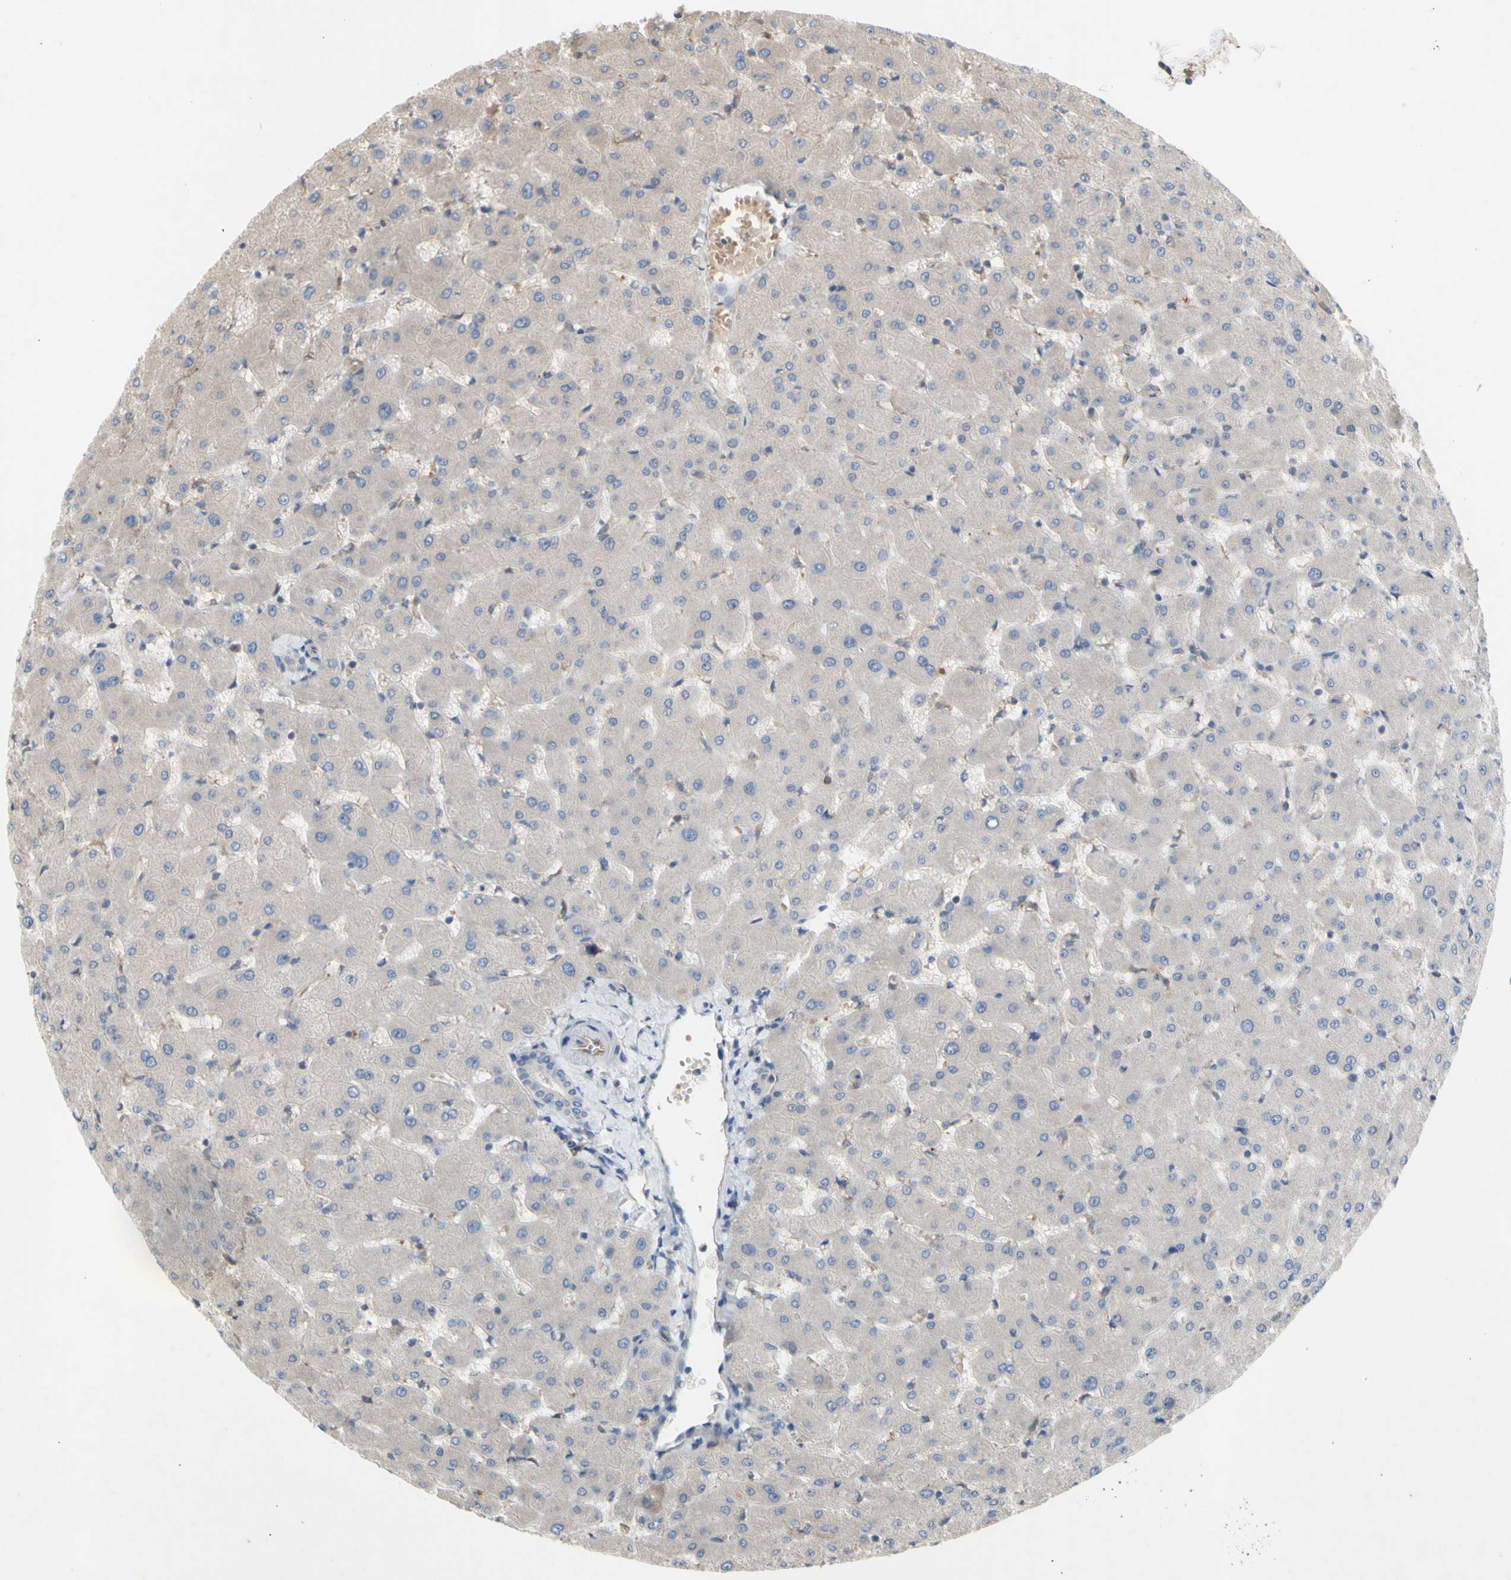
{"staining": {"intensity": "negative", "quantity": "none", "location": "none"}, "tissue": "liver", "cell_type": "Cholangiocytes", "image_type": "normal", "snomed": [{"axis": "morphology", "description": "Normal tissue, NOS"}, {"axis": "topography", "description": "Liver"}], "caption": "Unremarkable liver was stained to show a protein in brown. There is no significant positivity in cholangiocytes.", "gene": "KLC1", "patient": {"sex": "female", "age": 63}}